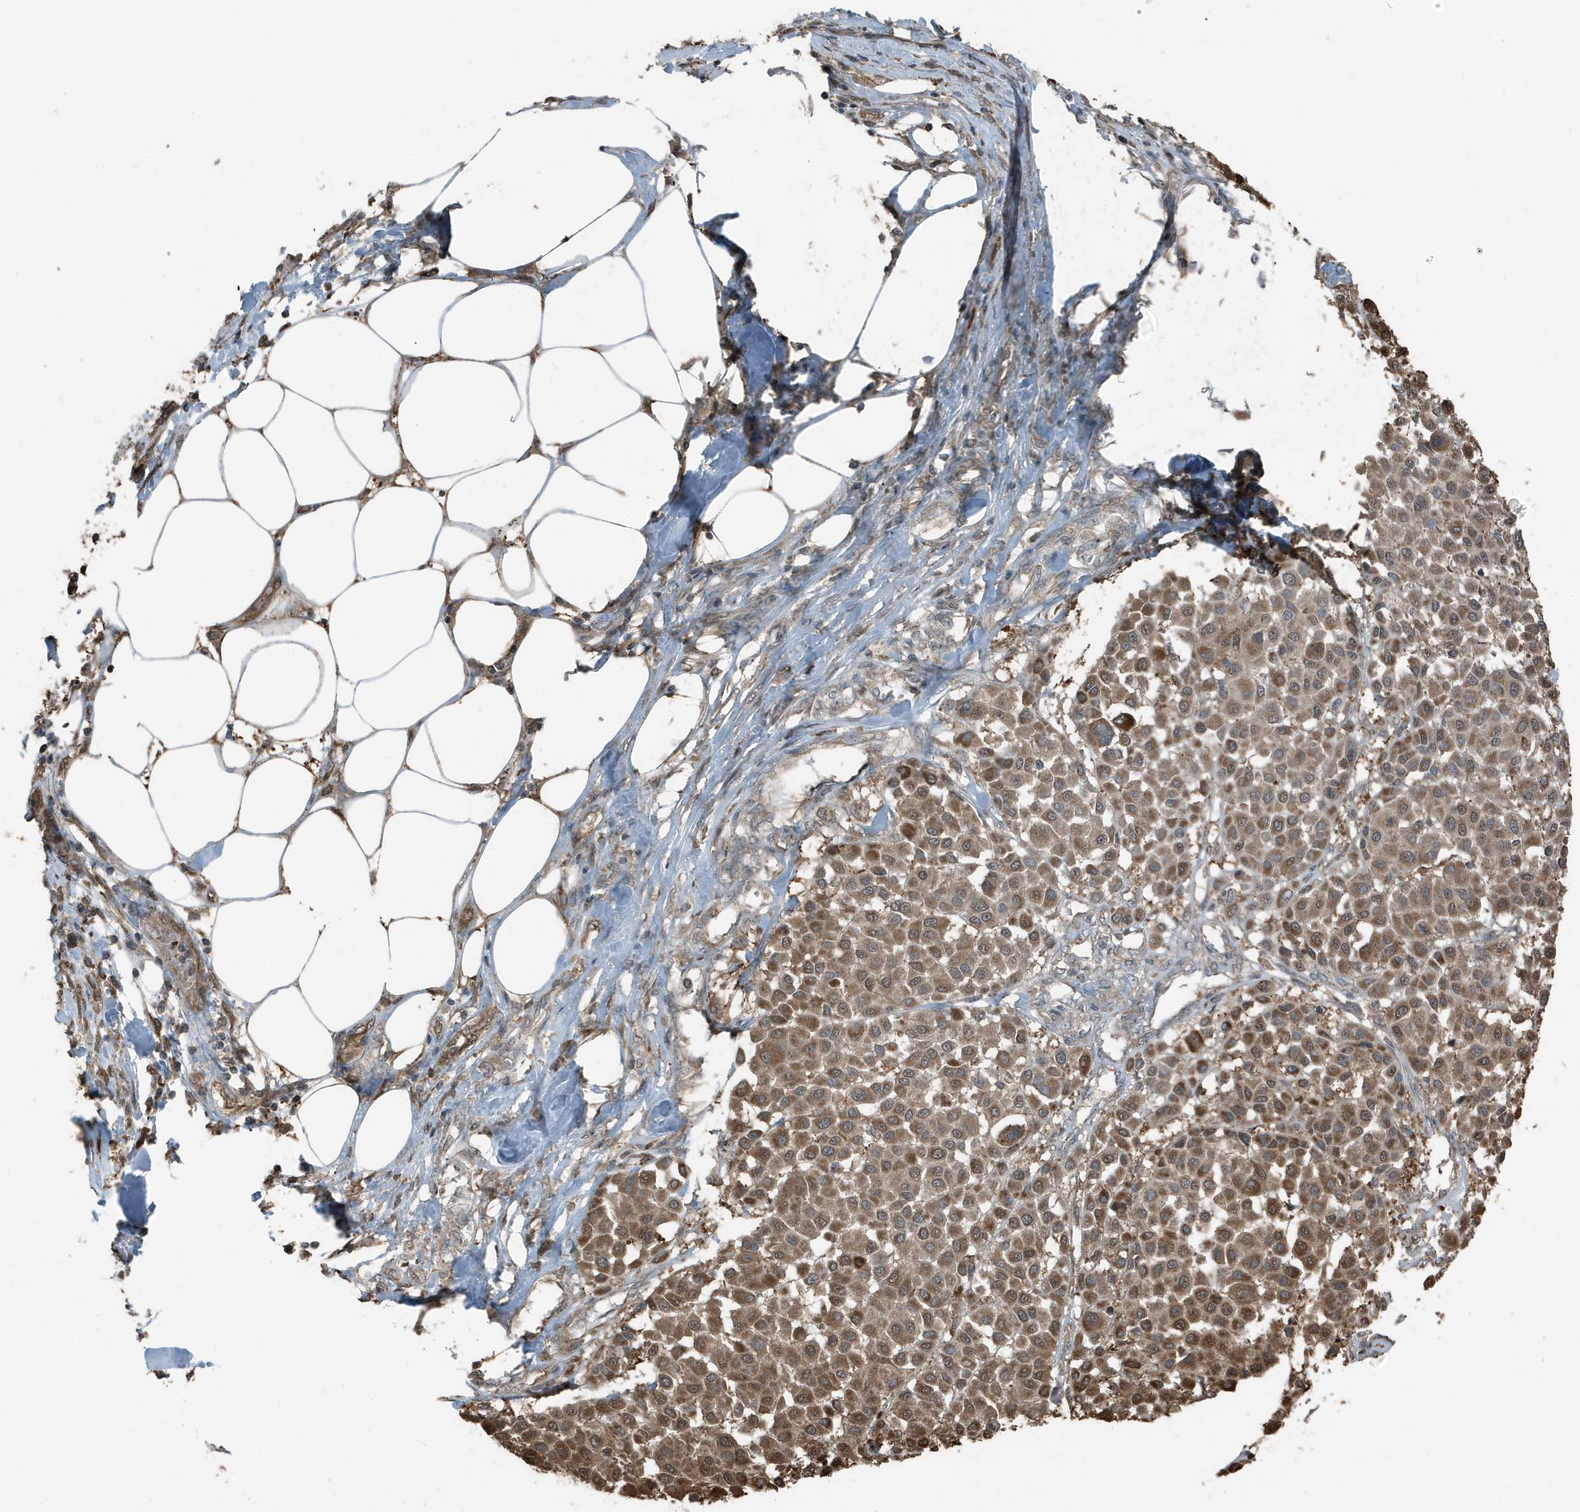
{"staining": {"intensity": "moderate", "quantity": ">75%", "location": "cytoplasmic/membranous"}, "tissue": "melanoma", "cell_type": "Tumor cells", "image_type": "cancer", "snomed": [{"axis": "morphology", "description": "Malignant melanoma, Metastatic site"}, {"axis": "topography", "description": "Soft tissue"}], "caption": "Melanoma stained for a protein (brown) reveals moderate cytoplasmic/membranous positive expression in about >75% of tumor cells.", "gene": "AZI2", "patient": {"sex": "male", "age": 41}}